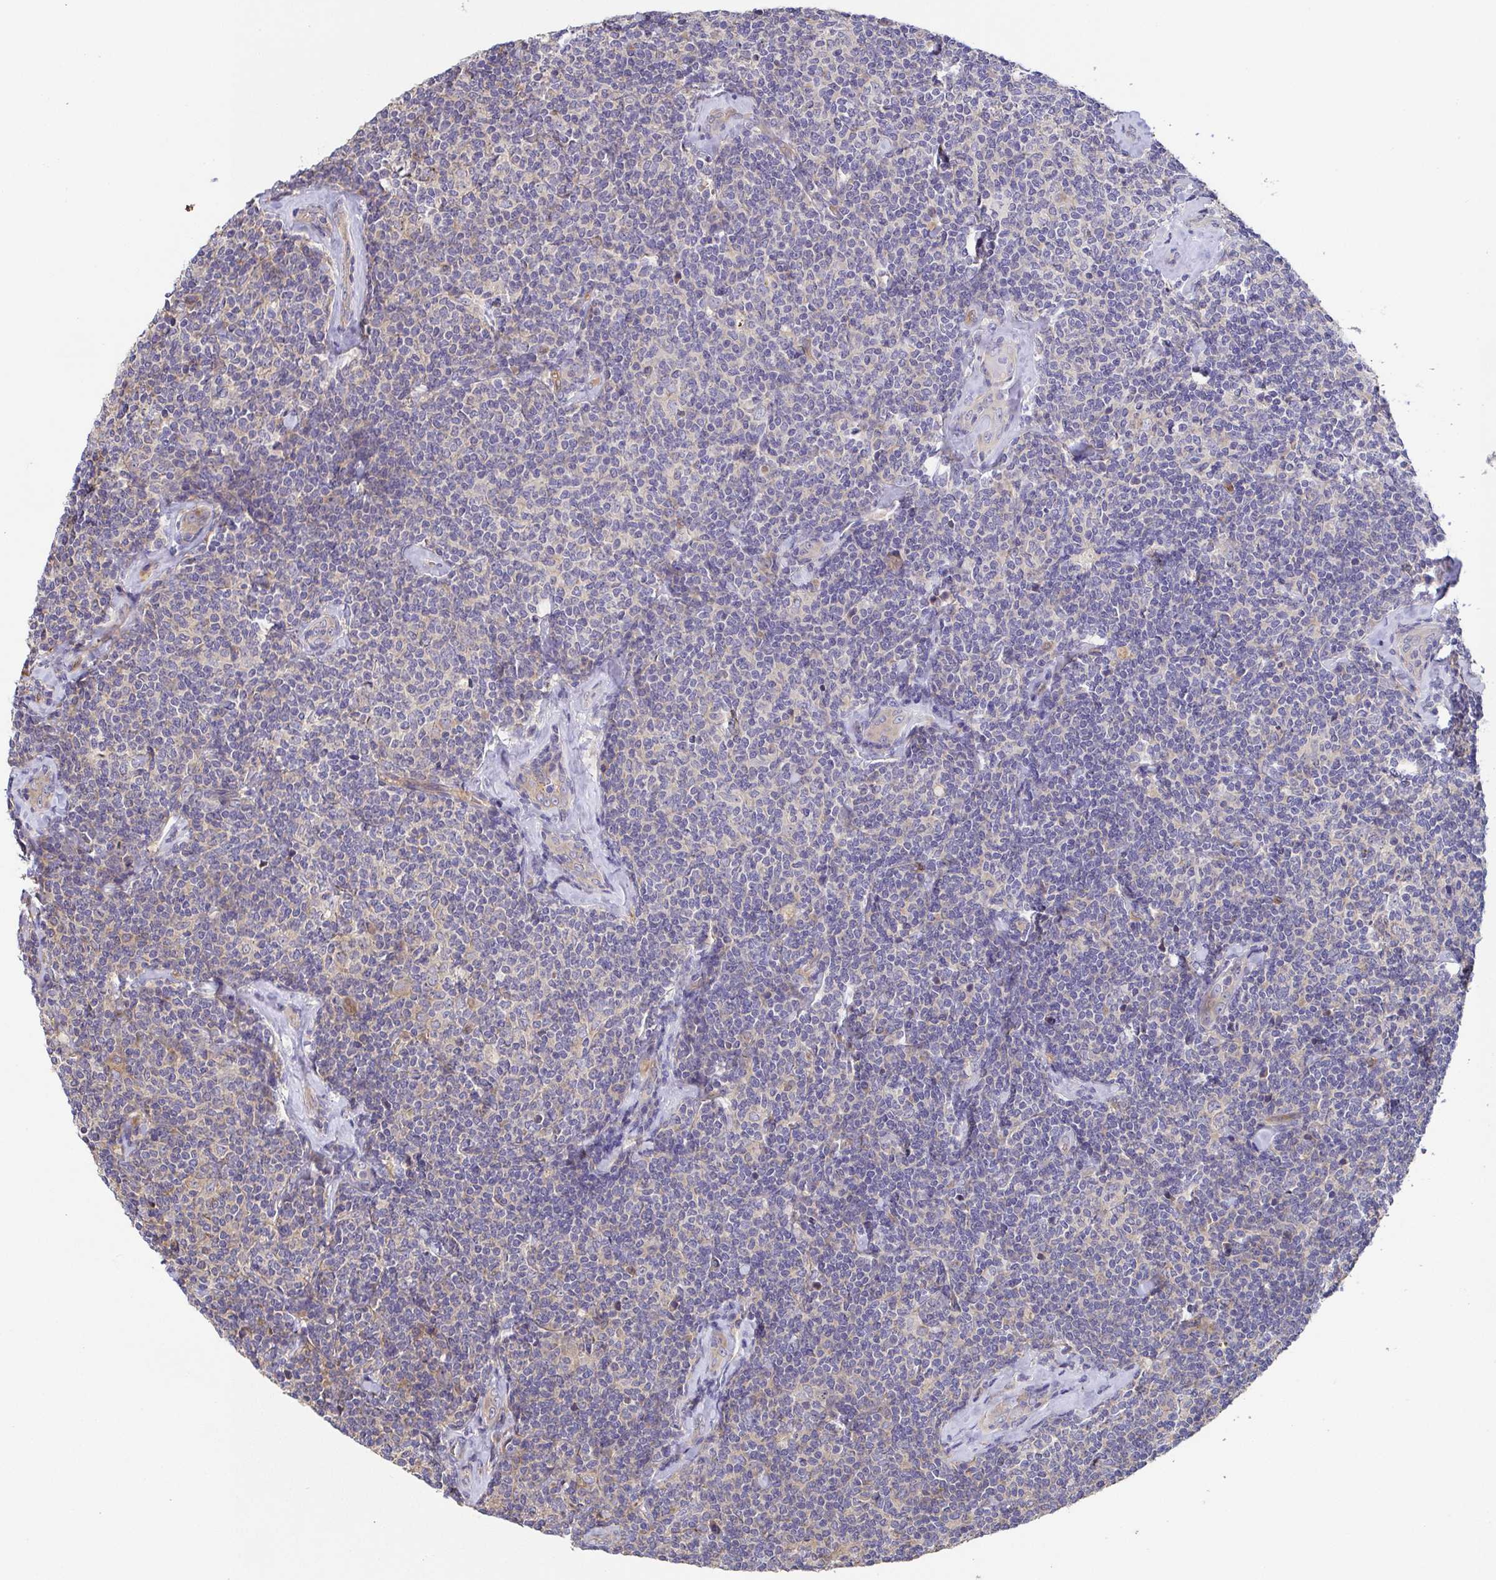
{"staining": {"intensity": "negative", "quantity": "none", "location": "none"}, "tissue": "lymphoma", "cell_type": "Tumor cells", "image_type": "cancer", "snomed": [{"axis": "morphology", "description": "Malignant lymphoma, non-Hodgkin's type, Low grade"}, {"axis": "topography", "description": "Lymph node"}], "caption": "Tumor cells show no significant staining in low-grade malignant lymphoma, non-Hodgkin's type. (DAB (3,3'-diaminobenzidine) immunohistochemistry, high magnification).", "gene": "EIF3D", "patient": {"sex": "female", "age": 56}}